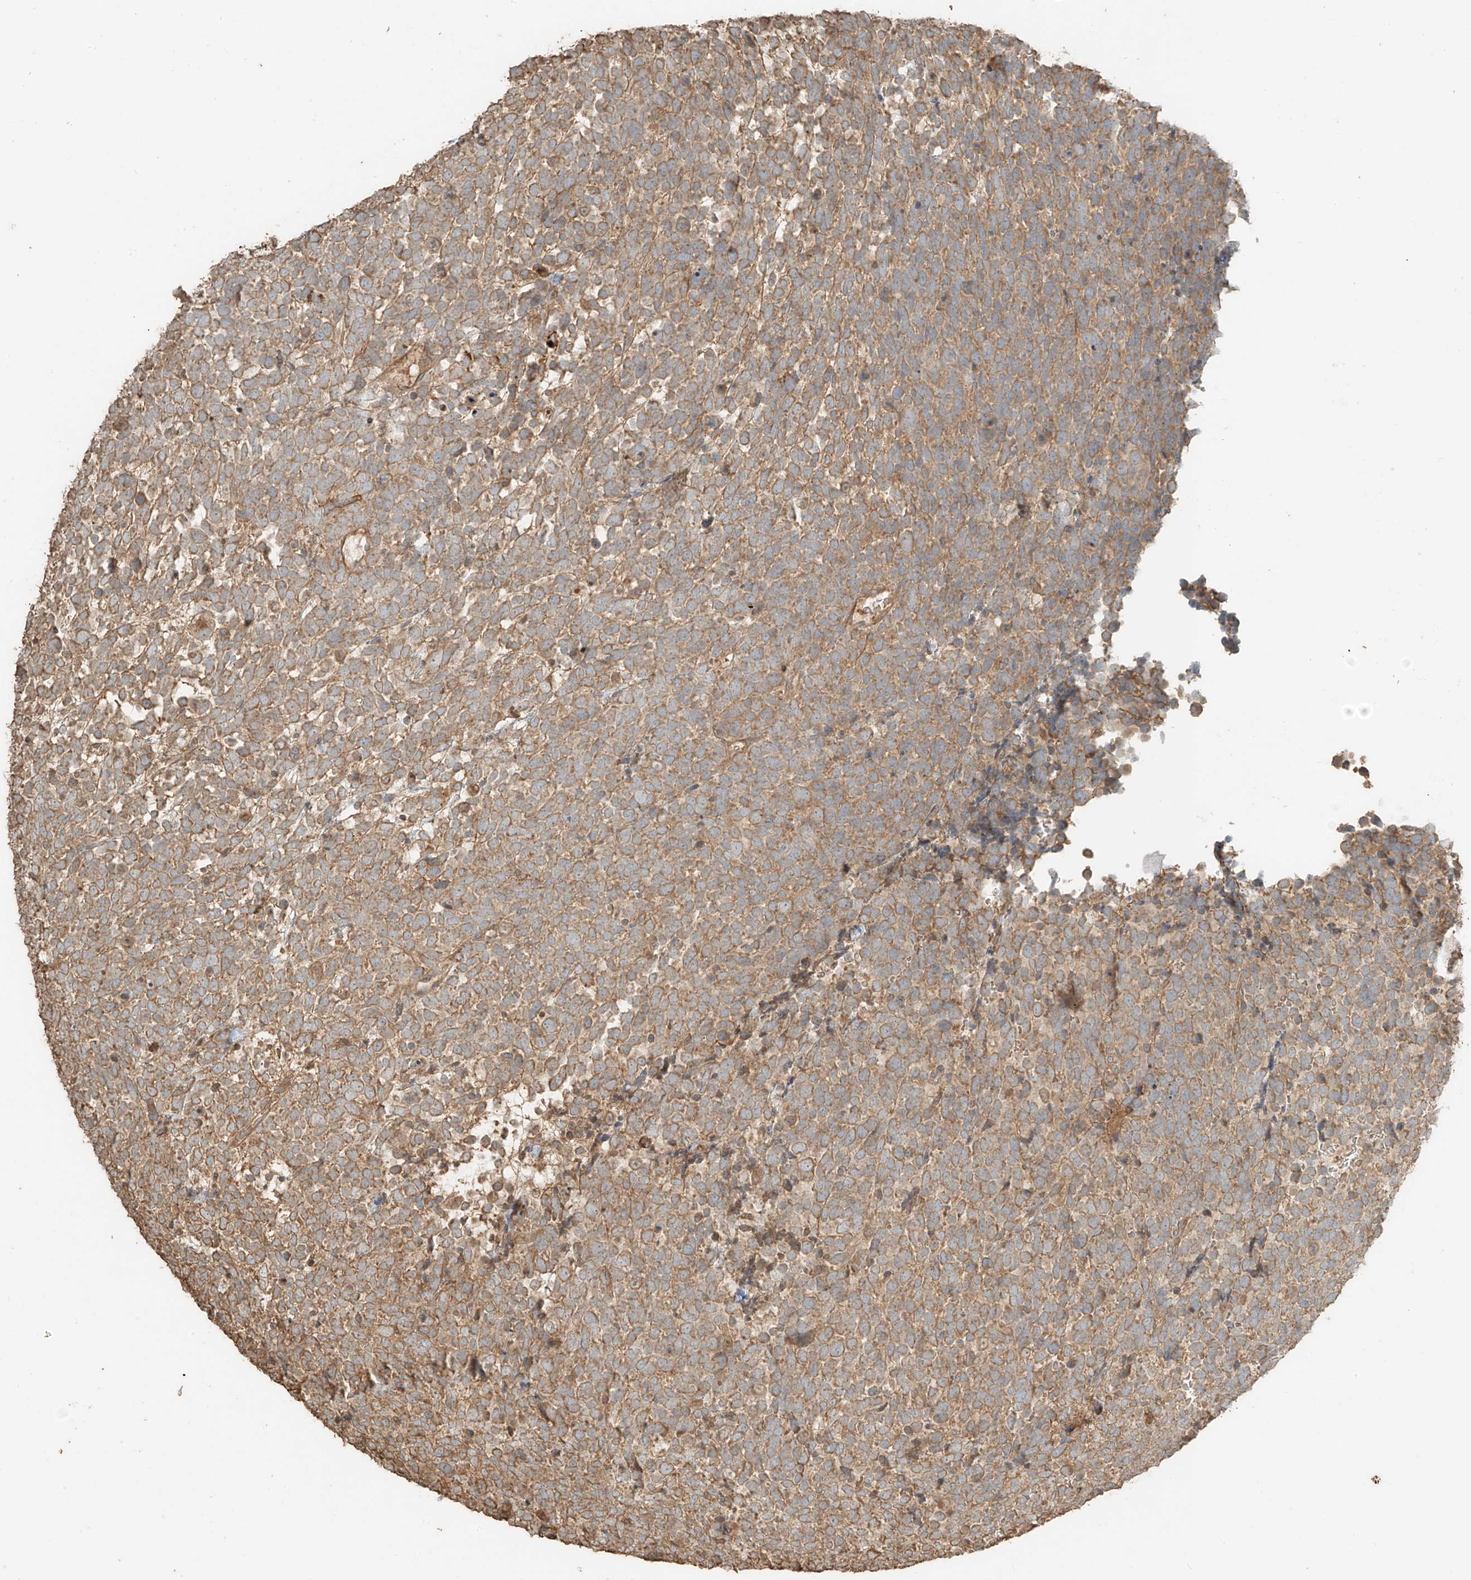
{"staining": {"intensity": "moderate", "quantity": ">75%", "location": "cytoplasmic/membranous"}, "tissue": "urothelial cancer", "cell_type": "Tumor cells", "image_type": "cancer", "snomed": [{"axis": "morphology", "description": "Urothelial carcinoma, High grade"}, {"axis": "topography", "description": "Urinary bladder"}], "caption": "Human high-grade urothelial carcinoma stained with a brown dye reveals moderate cytoplasmic/membranous positive positivity in about >75% of tumor cells.", "gene": "RFTN2", "patient": {"sex": "female", "age": 82}}